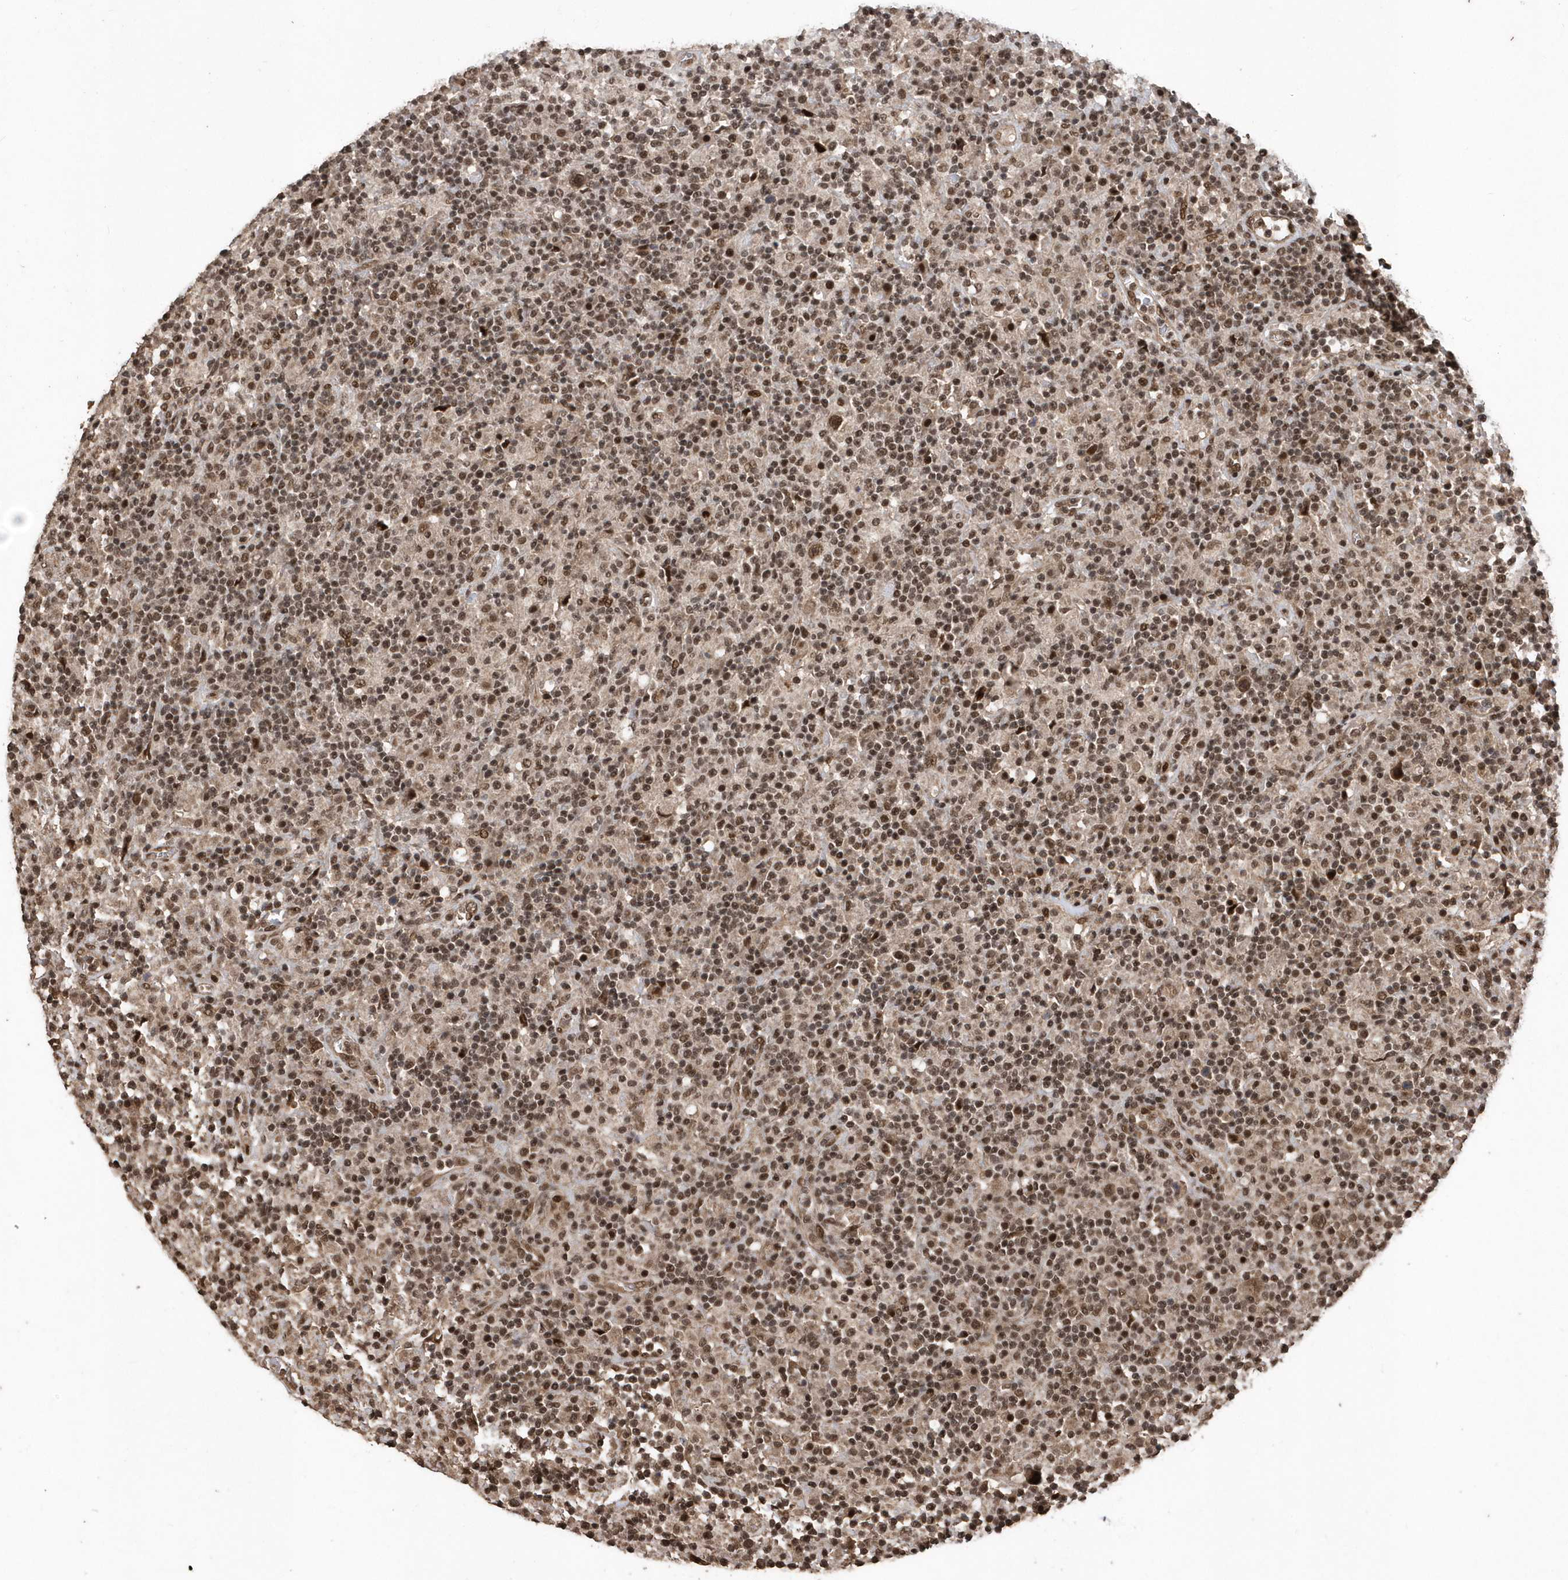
{"staining": {"intensity": "moderate", "quantity": ">75%", "location": "nuclear"}, "tissue": "lymphoma", "cell_type": "Tumor cells", "image_type": "cancer", "snomed": [{"axis": "morphology", "description": "Hodgkin's disease, NOS"}, {"axis": "topography", "description": "Lymph node"}], "caption": "An image of Hodgkin's disease stained for a protein reveals moderate nuclear brown staining in tumor cells.", "gene": "INTS12", "patient": {"sex": "male", "age": 70}}